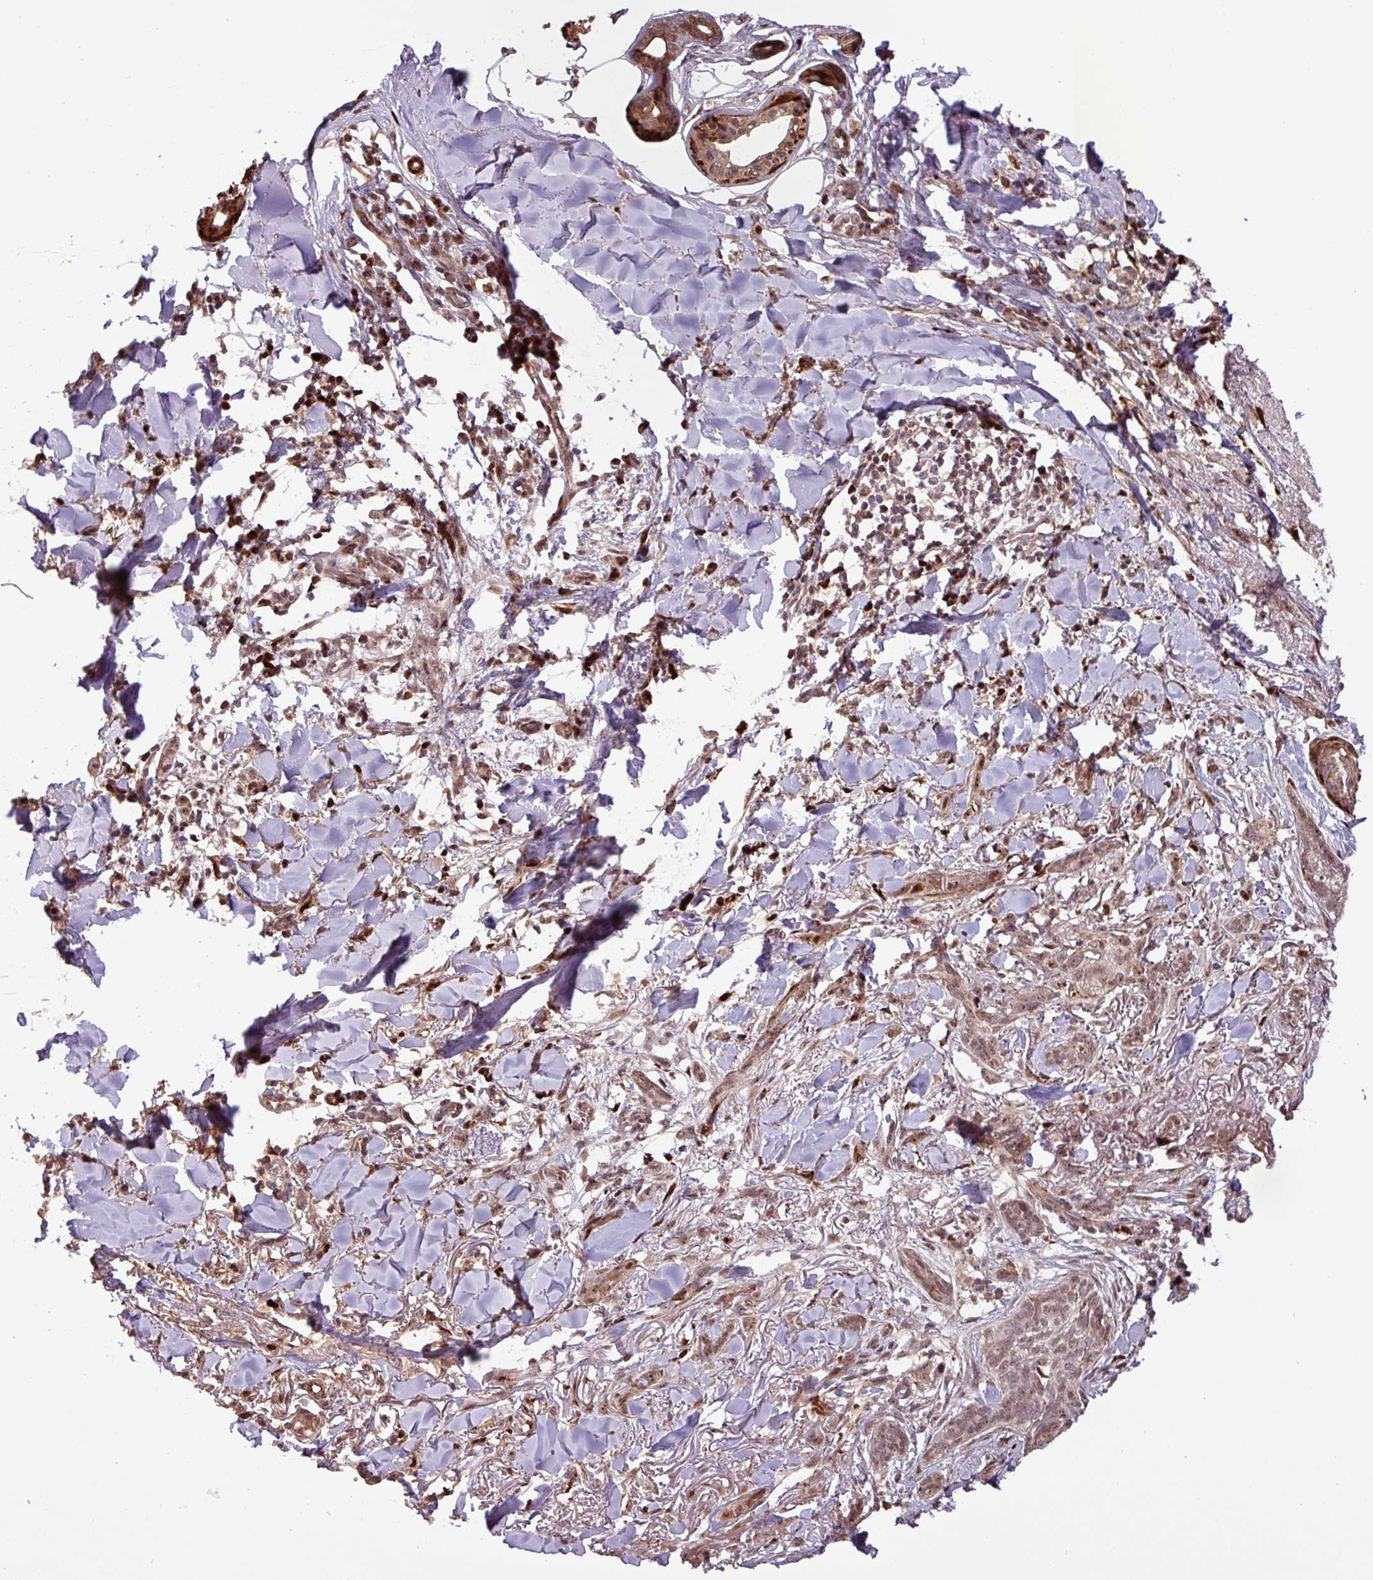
{"staining": {"intensity": "moderate", "quantity": ">75%", "location": "nuclear"}, "tissue": "skin cancer", "cell_type": "Tumor cells", "image_type": "cancer", "snomed": [{"axis": "morphology", "description": "Basal cell carcinoma"}, {"axis": "topography", "description": "Skin"}], "caption": "Immunohistochemistry image of neoplastic tissue: basal cell carcinoma (skin) stained using immunohistochemistry displays medium levels of moderate protein expression localized specifically in the nuclear of tumor cells, appearing as a nuclear brown color.", "gene": "SLC22A24", "patient": {"sex": "male", "age": 52}}